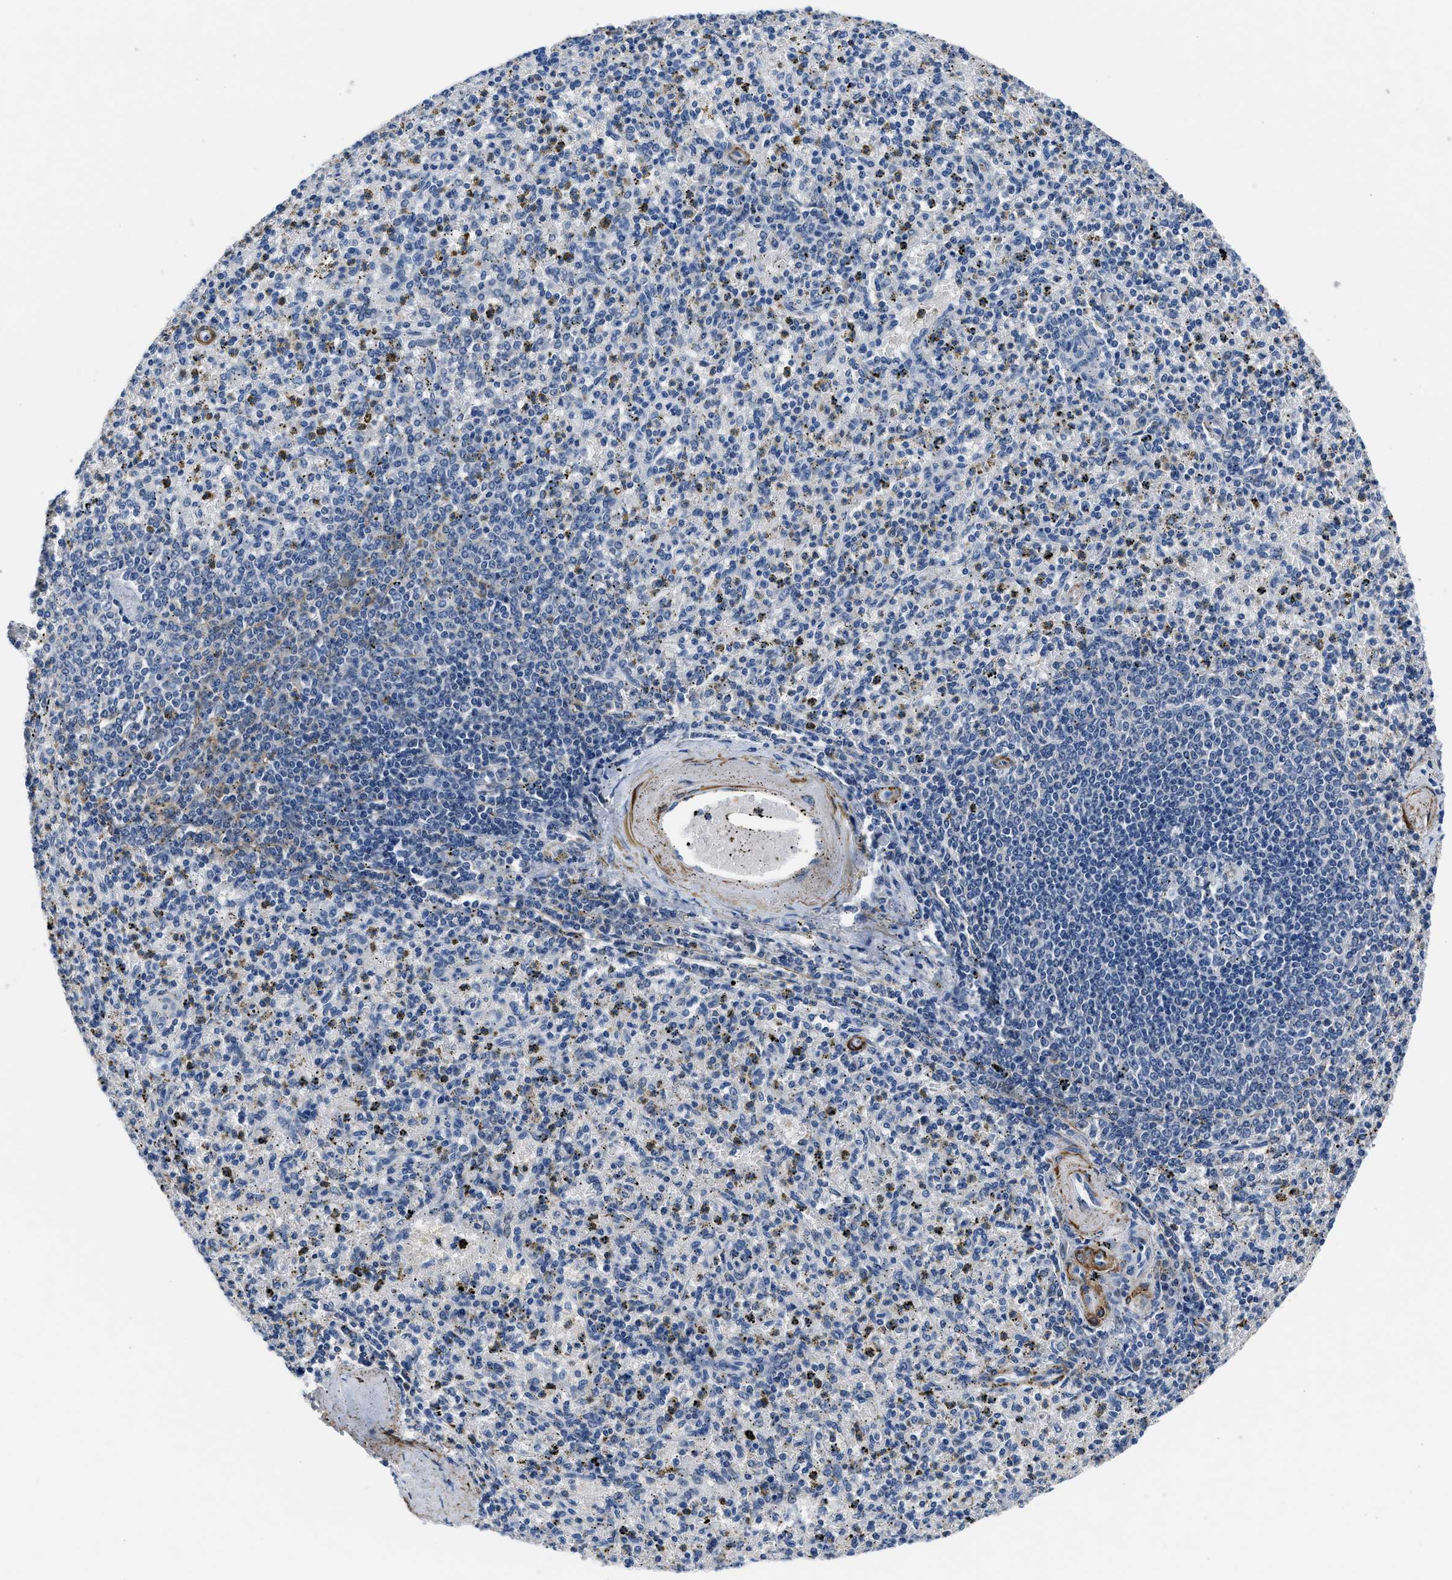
{"staining": {"intensity": "negative", "quantity": "none", "location": "none"}, "tissue": "spleen", "cell_type": "Cells in red pulp", "image_type": "normal", "snomed": [{"axis": "morphology", "description": "Normal tissue, NOS"}, {"axis": "topography", "description": "Spleen"}], "caption": "A high-resolution photomicrograph shows immunohistochemistry (IHC) staining of normal spleen, which demonstrates no significant expression in cells in red pulp. (Stains: DAB IHC with hematoxylin counter stain, Microscopy: brightfield microscopy at high magnification).", "gene": "LANCL2", "patient": {"sex": "male", "age": 72}}